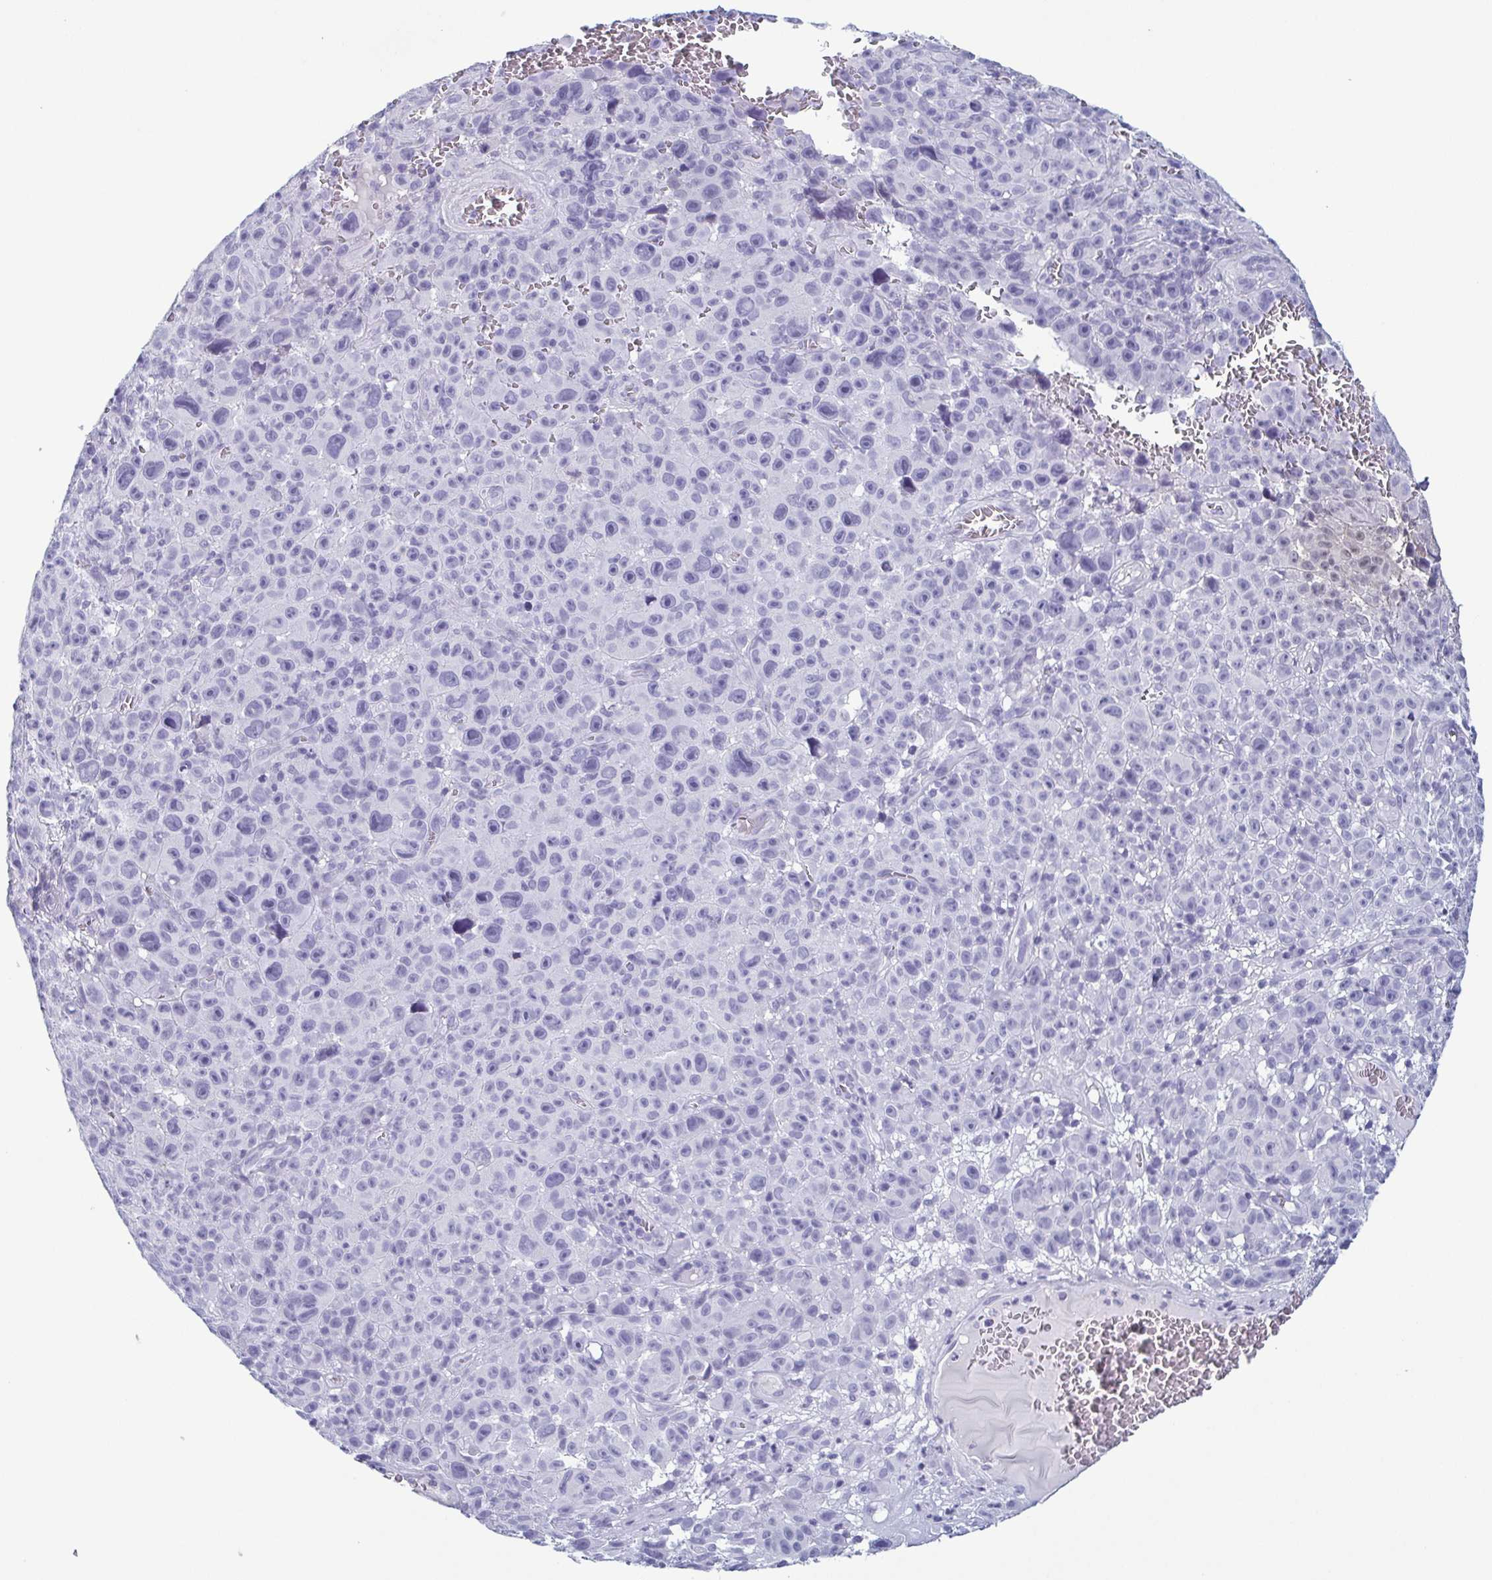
{"staining": {"intensity": "negative", "quantity": "none", "location": "none"}, "tissue": "melanoma", "cell_type": "Tumor cells", "image_type": "cancer", "snomed": [{"axis": "morphology", "description": "Malignant melanoma, NOS"}, {"axis": "topography", "description": "Skin"}], "caption": "Human melanoma stained for a protein using immunohistochemistry (IHC) displays no expression in tumor cells.", "gene": "KRT10", "patient": {"sex": "female", "age": 82}}